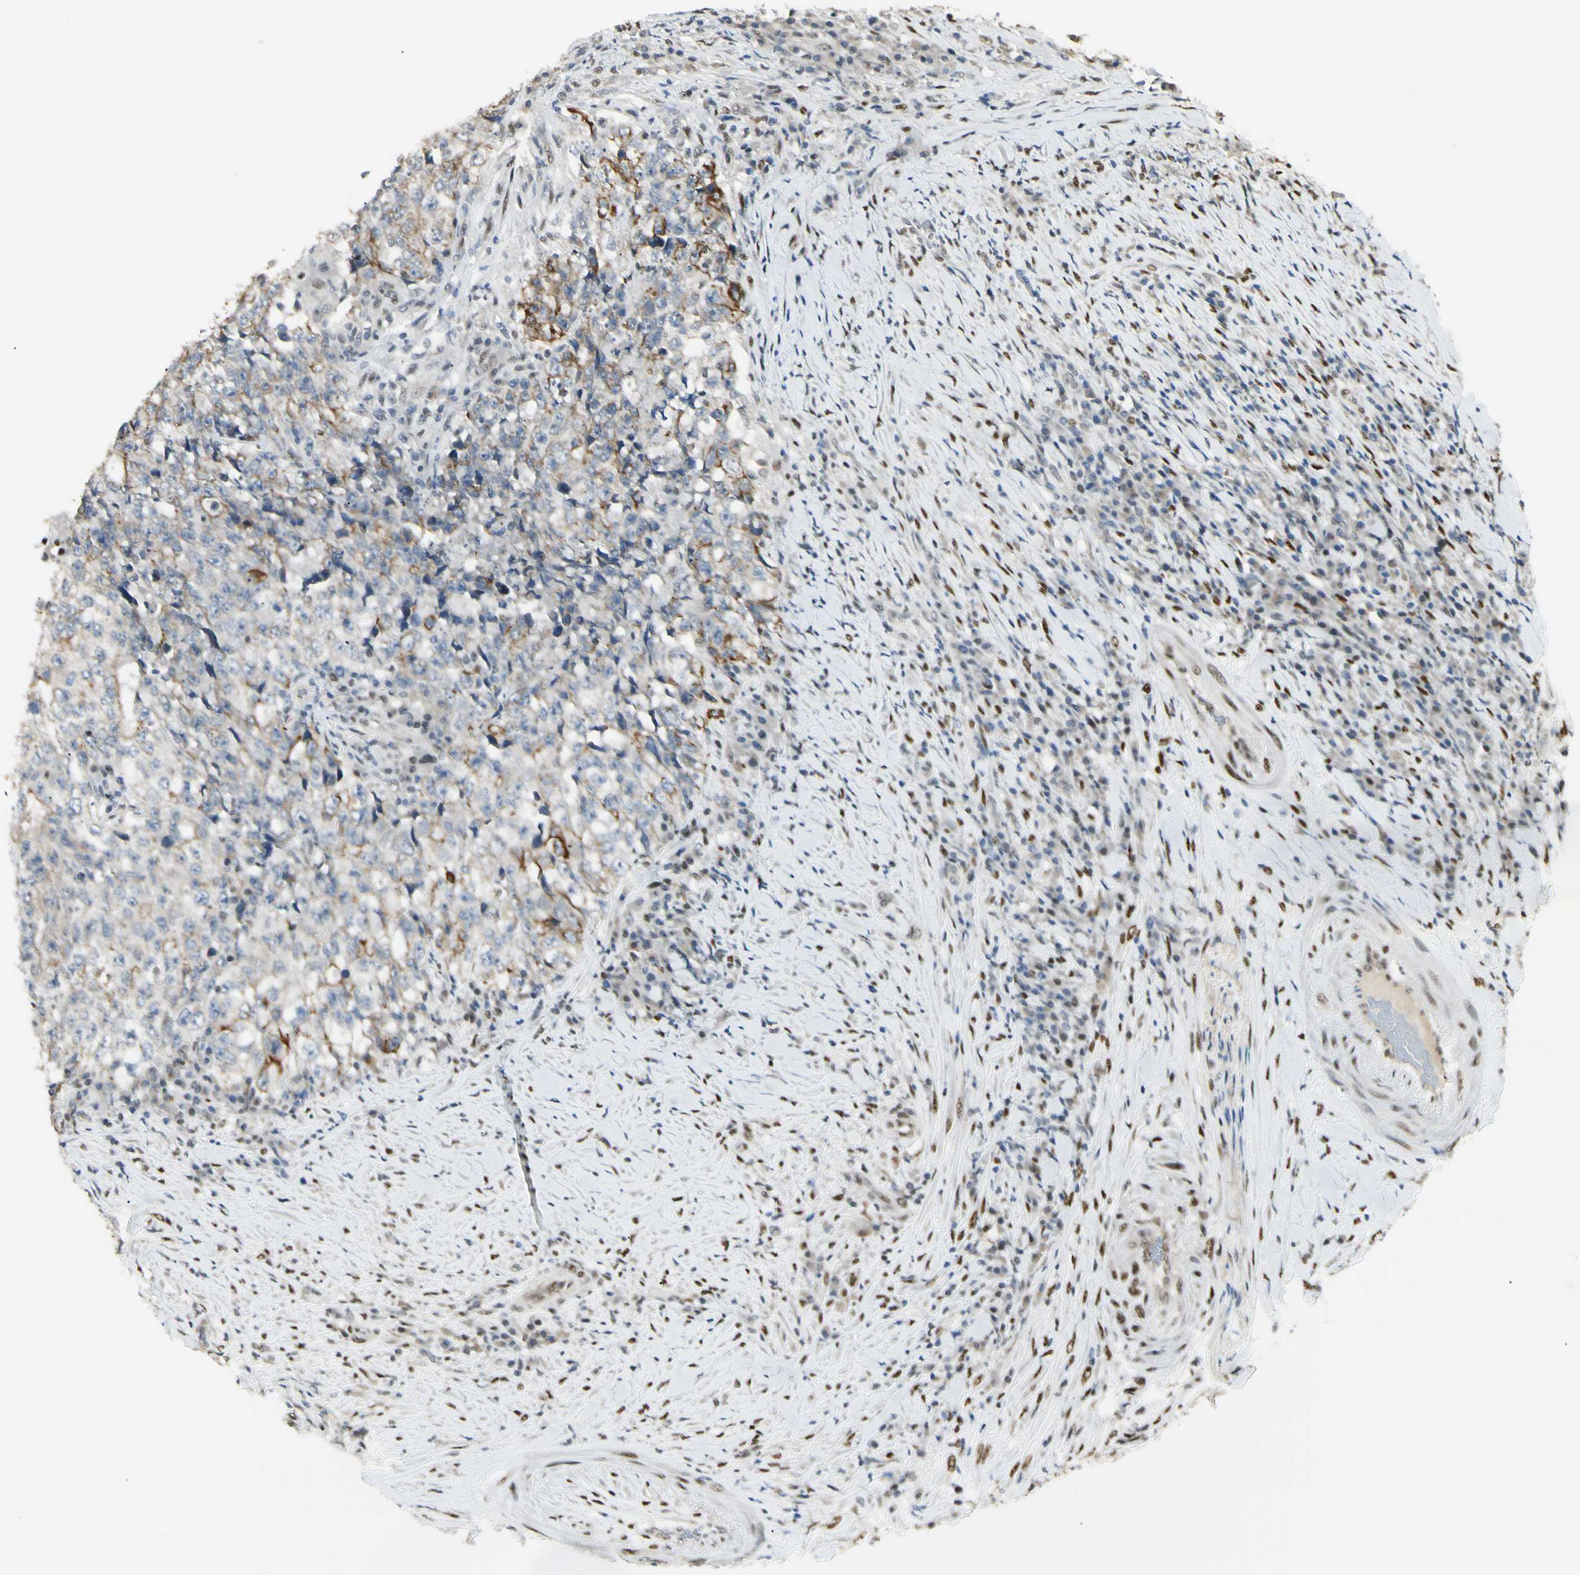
{"staining": {"intensity": "moderate", "quantity": ">75%", "location": "cytoplasmic/membranous"}, "tissue": "testis cancer", "cell_type": "Tumor cells", "image_type": "cancer", "snomed": [{"axis": "morphology", "description": "Necrosis, NOS"}, {"axis": "morphology", "description": "Carcinoma, Embryonal, NOS"}, {"axis": "topography", "description": "Testis"}], "caption": "Approximately >75% of tumor cells in human testis embryonal carcinoma demonstrate moderate cytoplasmic/membranous protein positivity as visualized by brown immunohistochemical staining.", "gene": "ATXN1", "patient": {"sex": "male", "age": 19}}